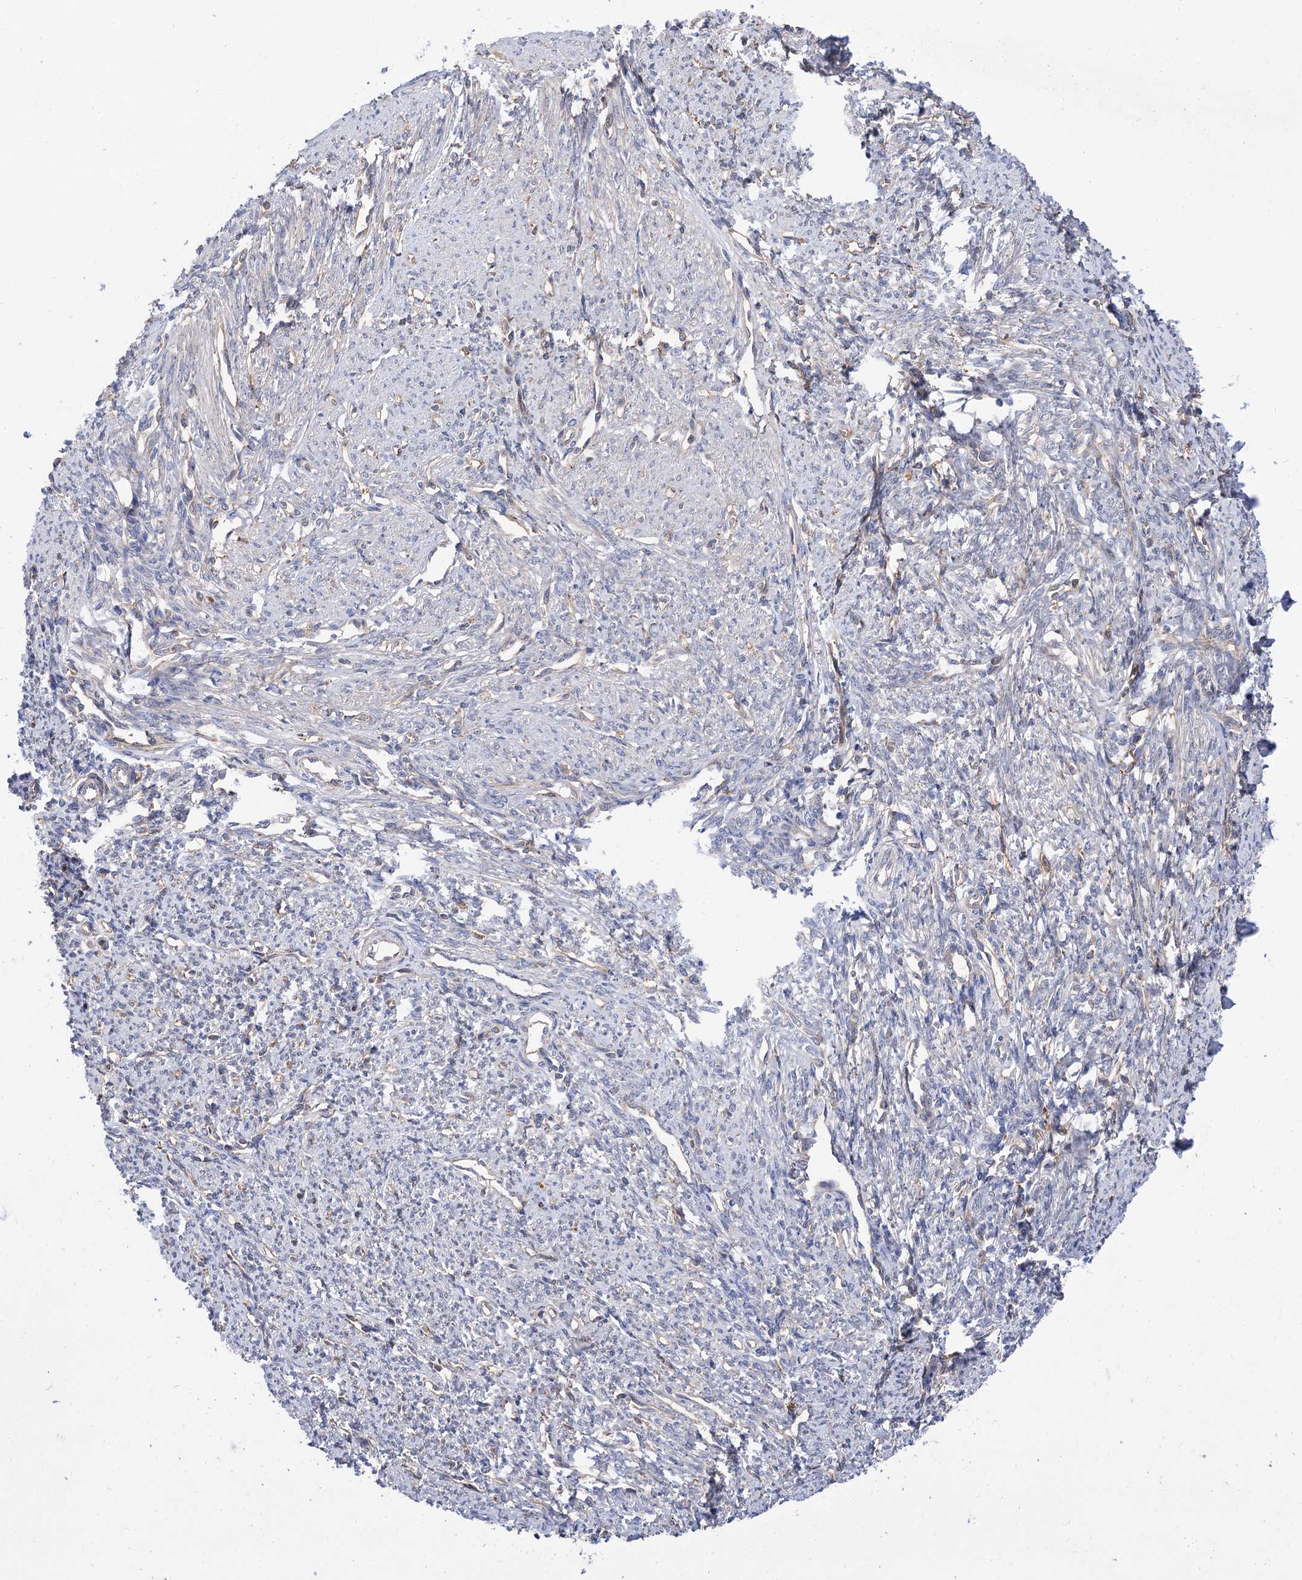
{"staining": {"intensity": "negative", "quantity": "none", "location": "none"}, "tissue": "smooth muscle", "cell_type": "Smooth muscle cells", "image_type": "normal", "snomed": [{"axis": "morphology", "description": "Normal tissue, NOS"}, {"axis": "topography", "description": "Smooth muscle"}, {"axis": "topography", "description": "Uterus"}], "caption": "Smooth muscle was stained to show a protein in brown. There is no significant staining in smooth muscle cells. (DAB IHC visualized using brightfield microscopy, high magnification).", "gene": "PATL1", "patient": {"sex": "female", "age": 59}}